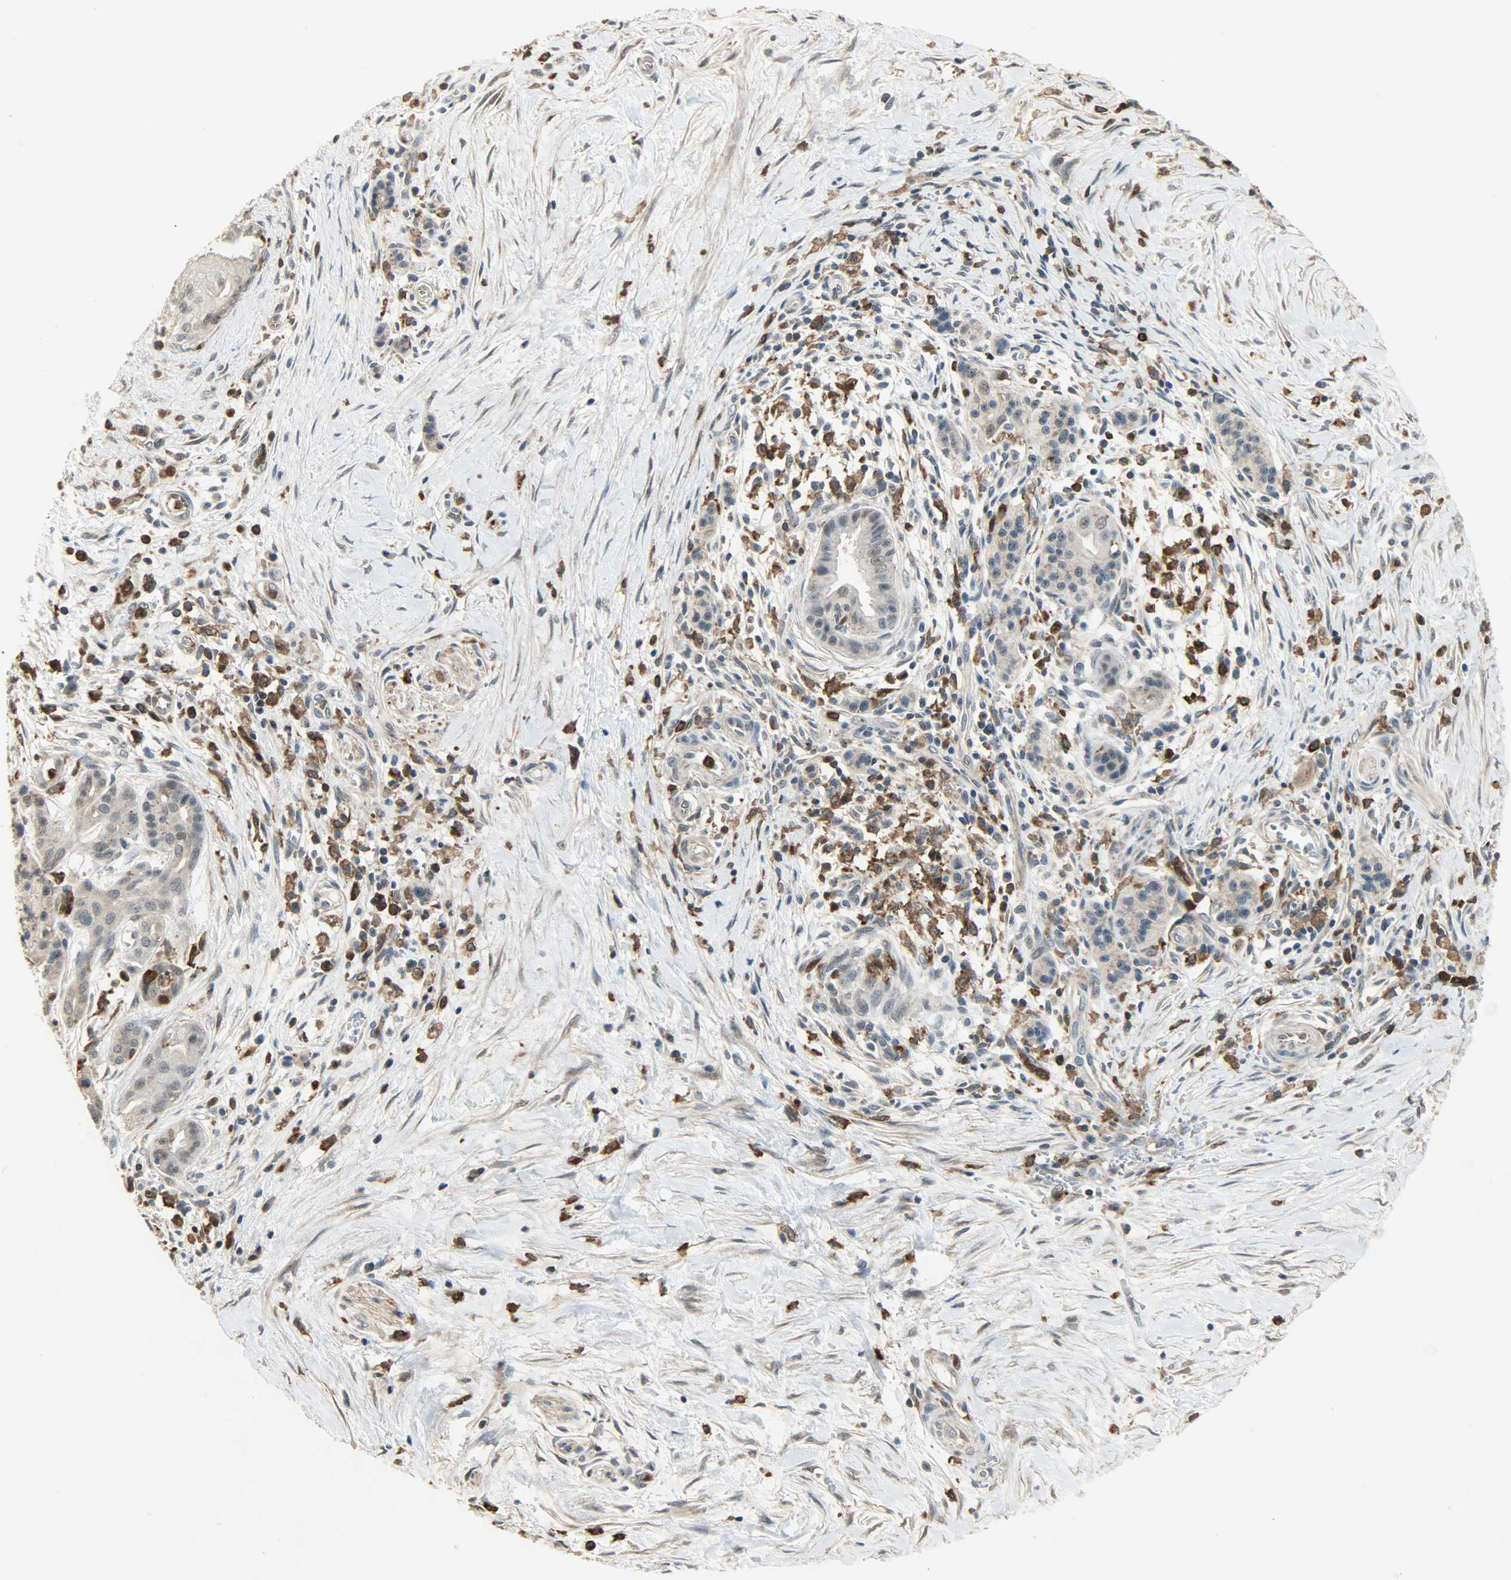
{"staining": {"intensity": "negative", "quantity": "none", "location": "none"}, "tissue": "pancreatic cancer", "cell_type": "Tumor cells", "image_type": "cancer", "snomed": [{"axis": "morphology", "description": "Adenocarcinoma, NOS"}, {"axis": "topography", "description": "Pancreas"}], "caption": "High power microscopy photomicrograph of an IHC image of adenocarcinoma (pancreatic), revealing no significant positivity in tumor cells.", "gene": "SKAP2", "patient": {"sex": "male", "age": 59}}